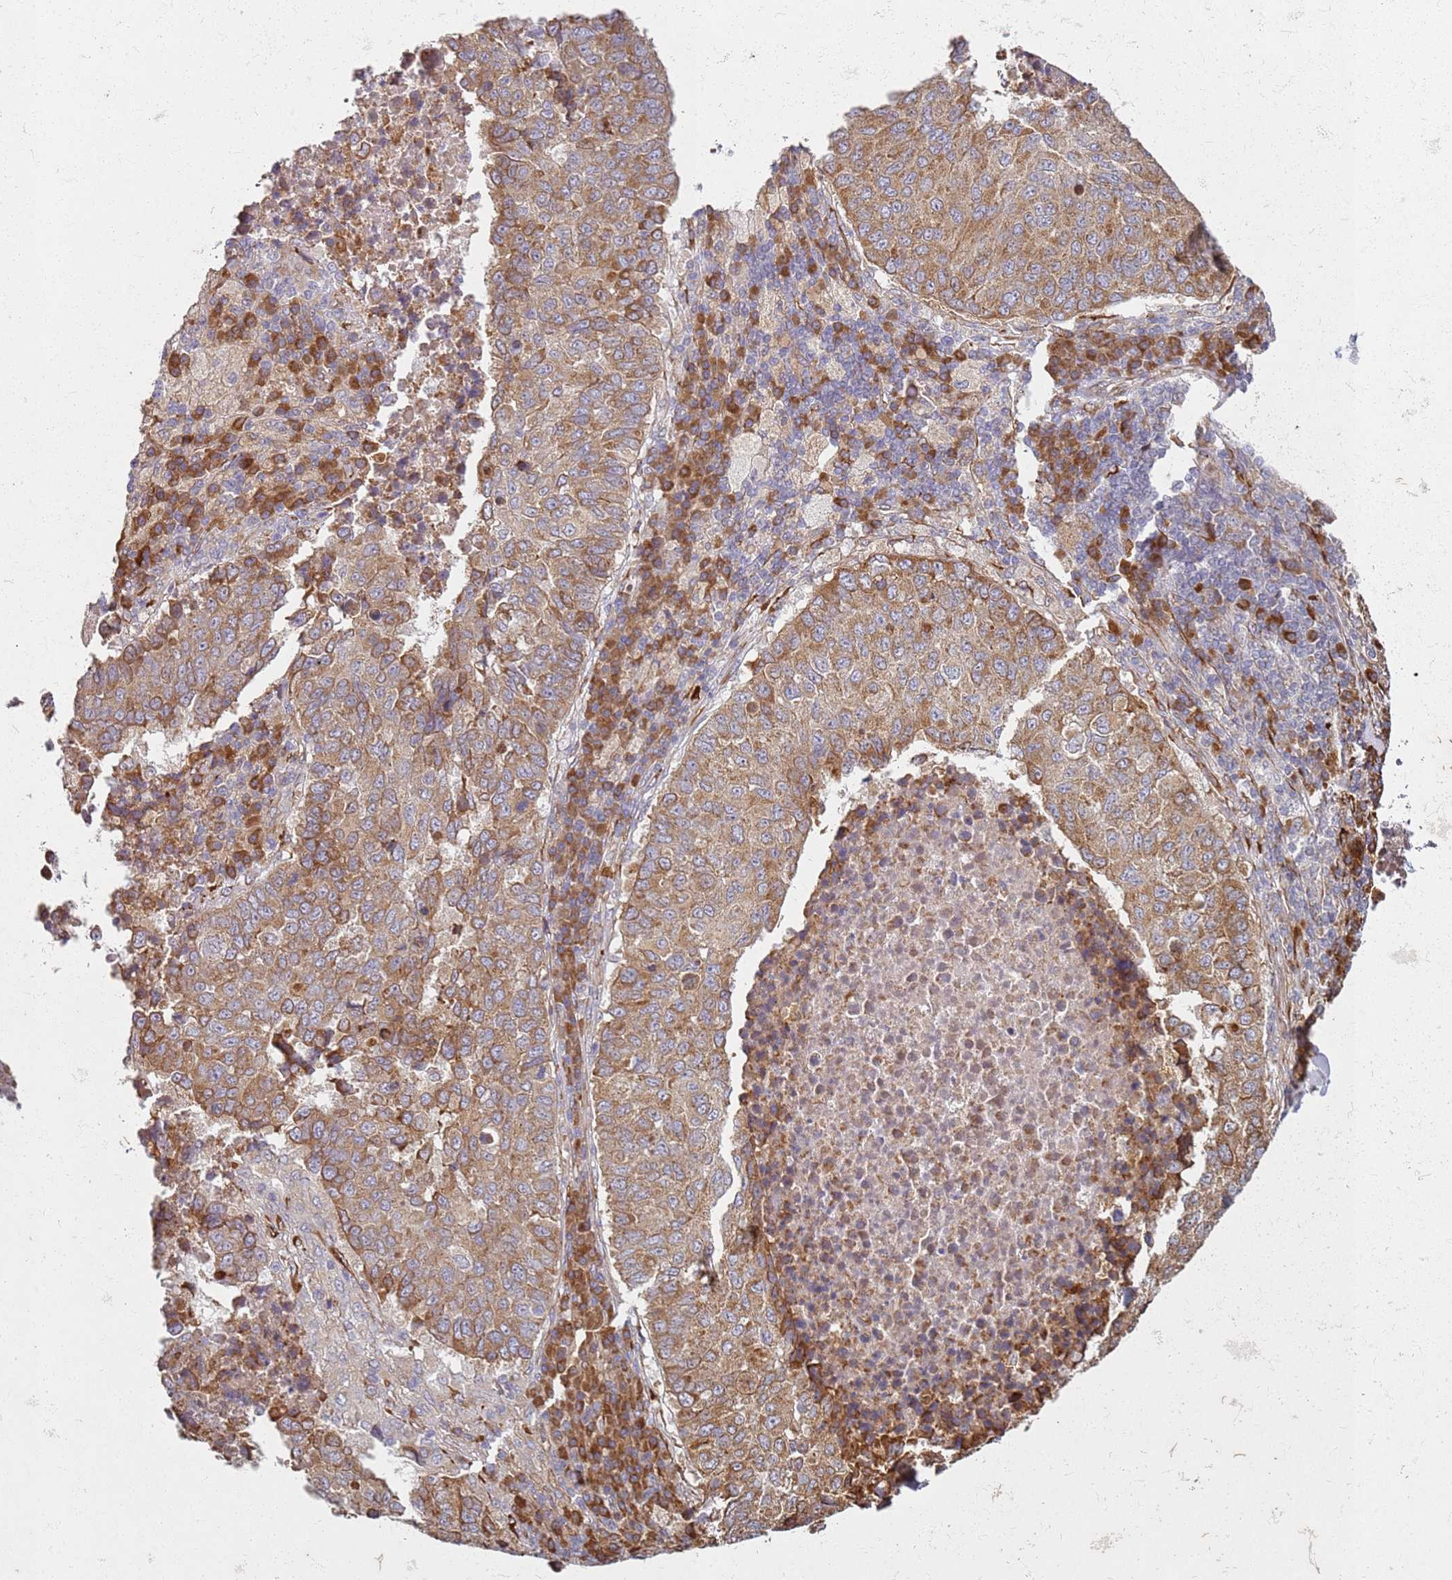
{"staining": {"intensity": "moderate", "quantity": ">75%", "location": "cytoplasmic/membranous"}, "tissue": "lung cancer", "cell_type": "Tumor cells", "image_type": "cancer", "snomed": [{"axis": "morphology", "description": "Squamous cell carcinoma, NOS"}, {"axis": "topography", "description": "Lung"}], "caption": "This image shows lung squamous cell carcinoma stained with IHC to label a protein in brown. The cytoplasmic/membranous of tumor cells show moderate positivity for the protein. Nuclei are counter-stained blue.", "gene": "ARFRP1", "patient": {"sex": "male", "age": 73}}